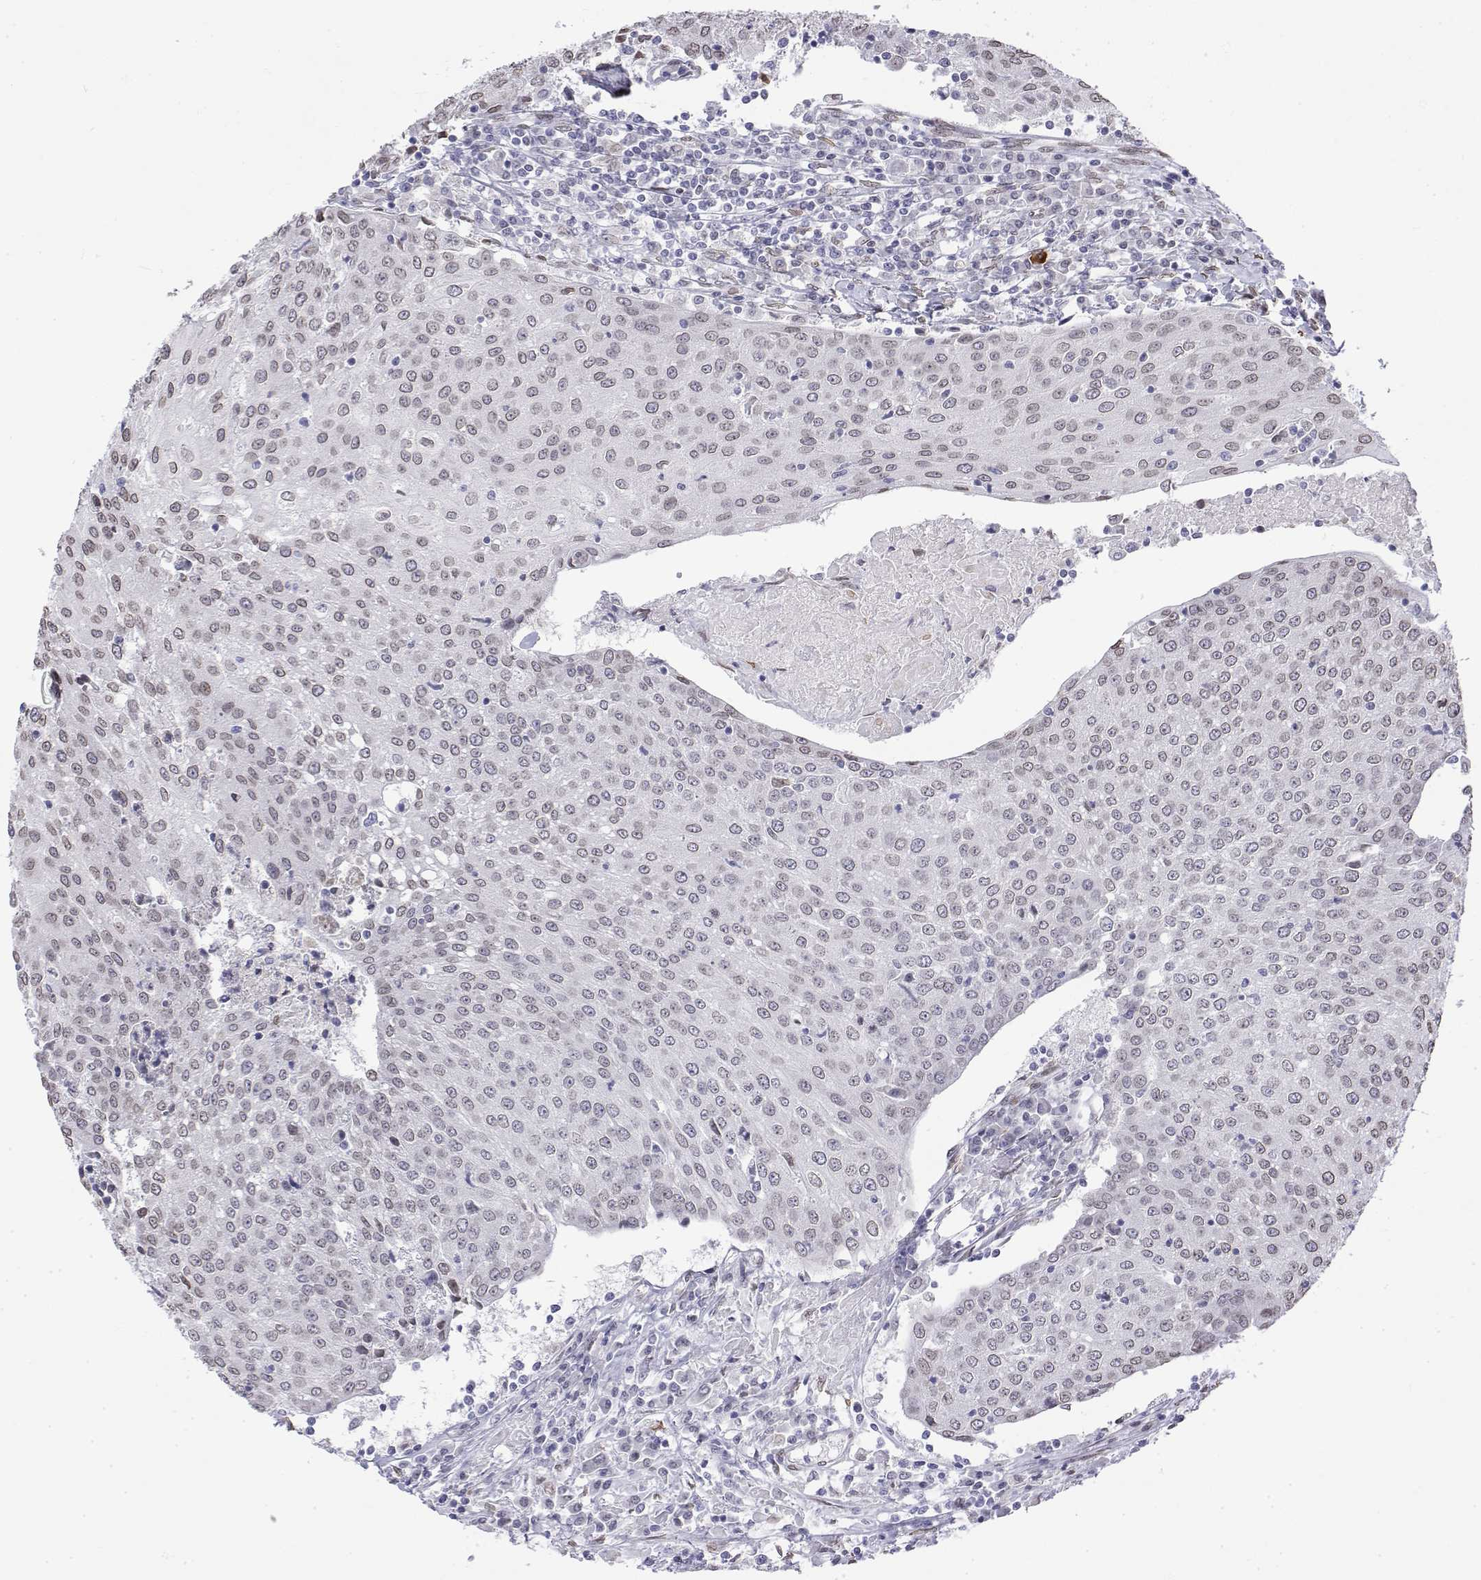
{"staining": {"intensity": "weak", "quantity": "25%-75%", "location": "cytoplasmic/membranous,nuclear"}, "tissue": "urothelial cancer", "cell_type": "Tumor cells", "image_type": "cancer", "snomed": [{"axis": "morphology", "description": "Urothelial carcinoma, High grade"}, {"axis": "topography", "description": "Urinary bladder"}], "caption": "This is an image of immunohistochemistry staining of high-grade urothelial carcinoma, which shows weak staining in the cytoplasmic/membranous and nuclear of tumor cells.", "gene": "ZNF532", "patient": {"sex": "female", "age": 85}}